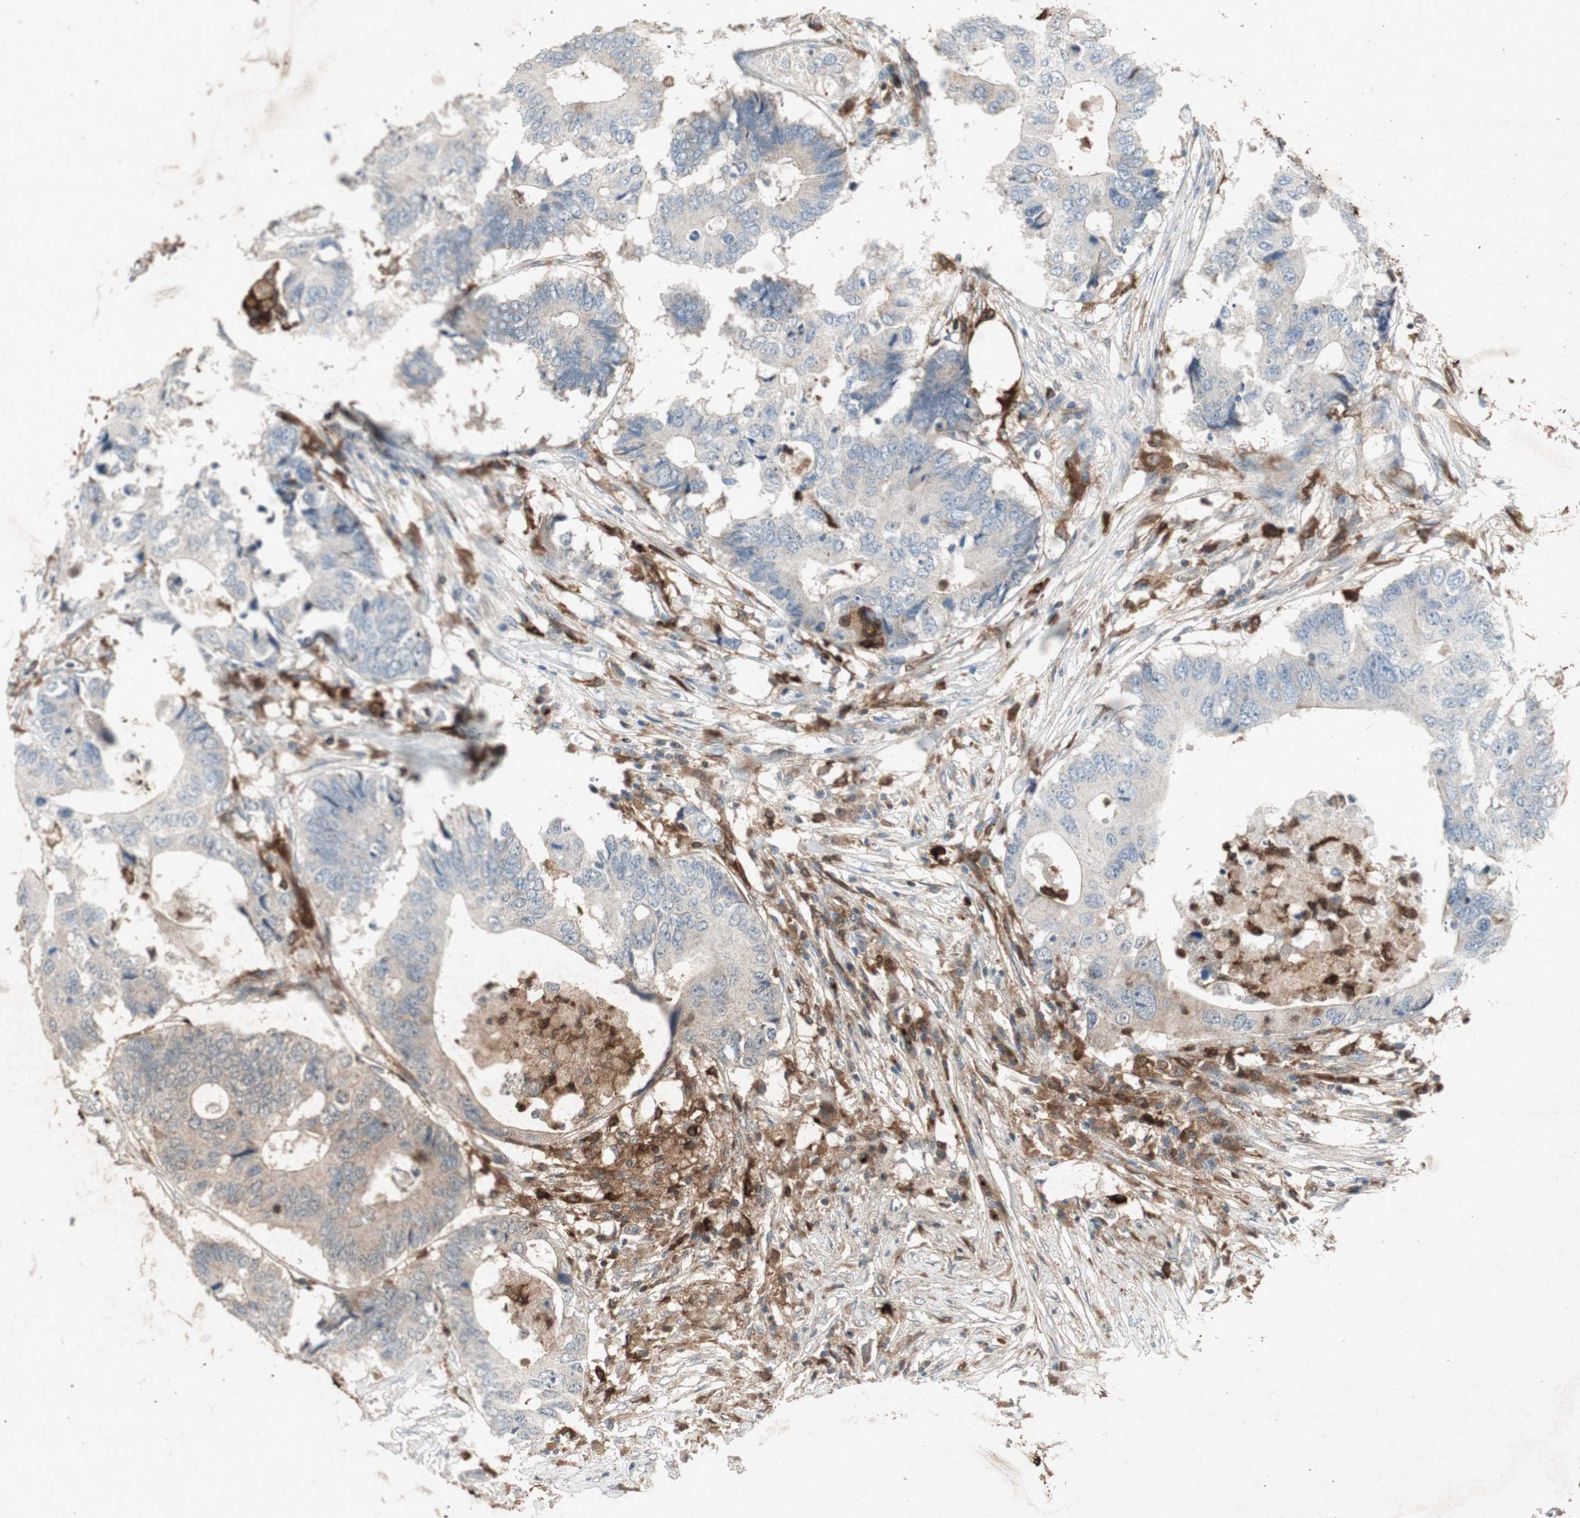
{"staining": {"intensity": "weak", "quantity": "25%-75%", "location": "cytoplasmic/membranous"}, "tissue": "colorectal cancer", "cell_type": "Tumor cells", "image_type": "cancer", "snomed": [{"axis": "morphology", "description": "Adenocarcinoma, NOS"}, {"axis": "topography", "description": "Colon"}], "caption": "This image displays immunohistochemistry (IHC) staining of adenocarcinoma (colorectal), with low weak cytoplasmic/membranous staining in about 25%-75% of tumor cells.", "gene": "TYROBP", "patient": {"sex": "male", "age": 71}}